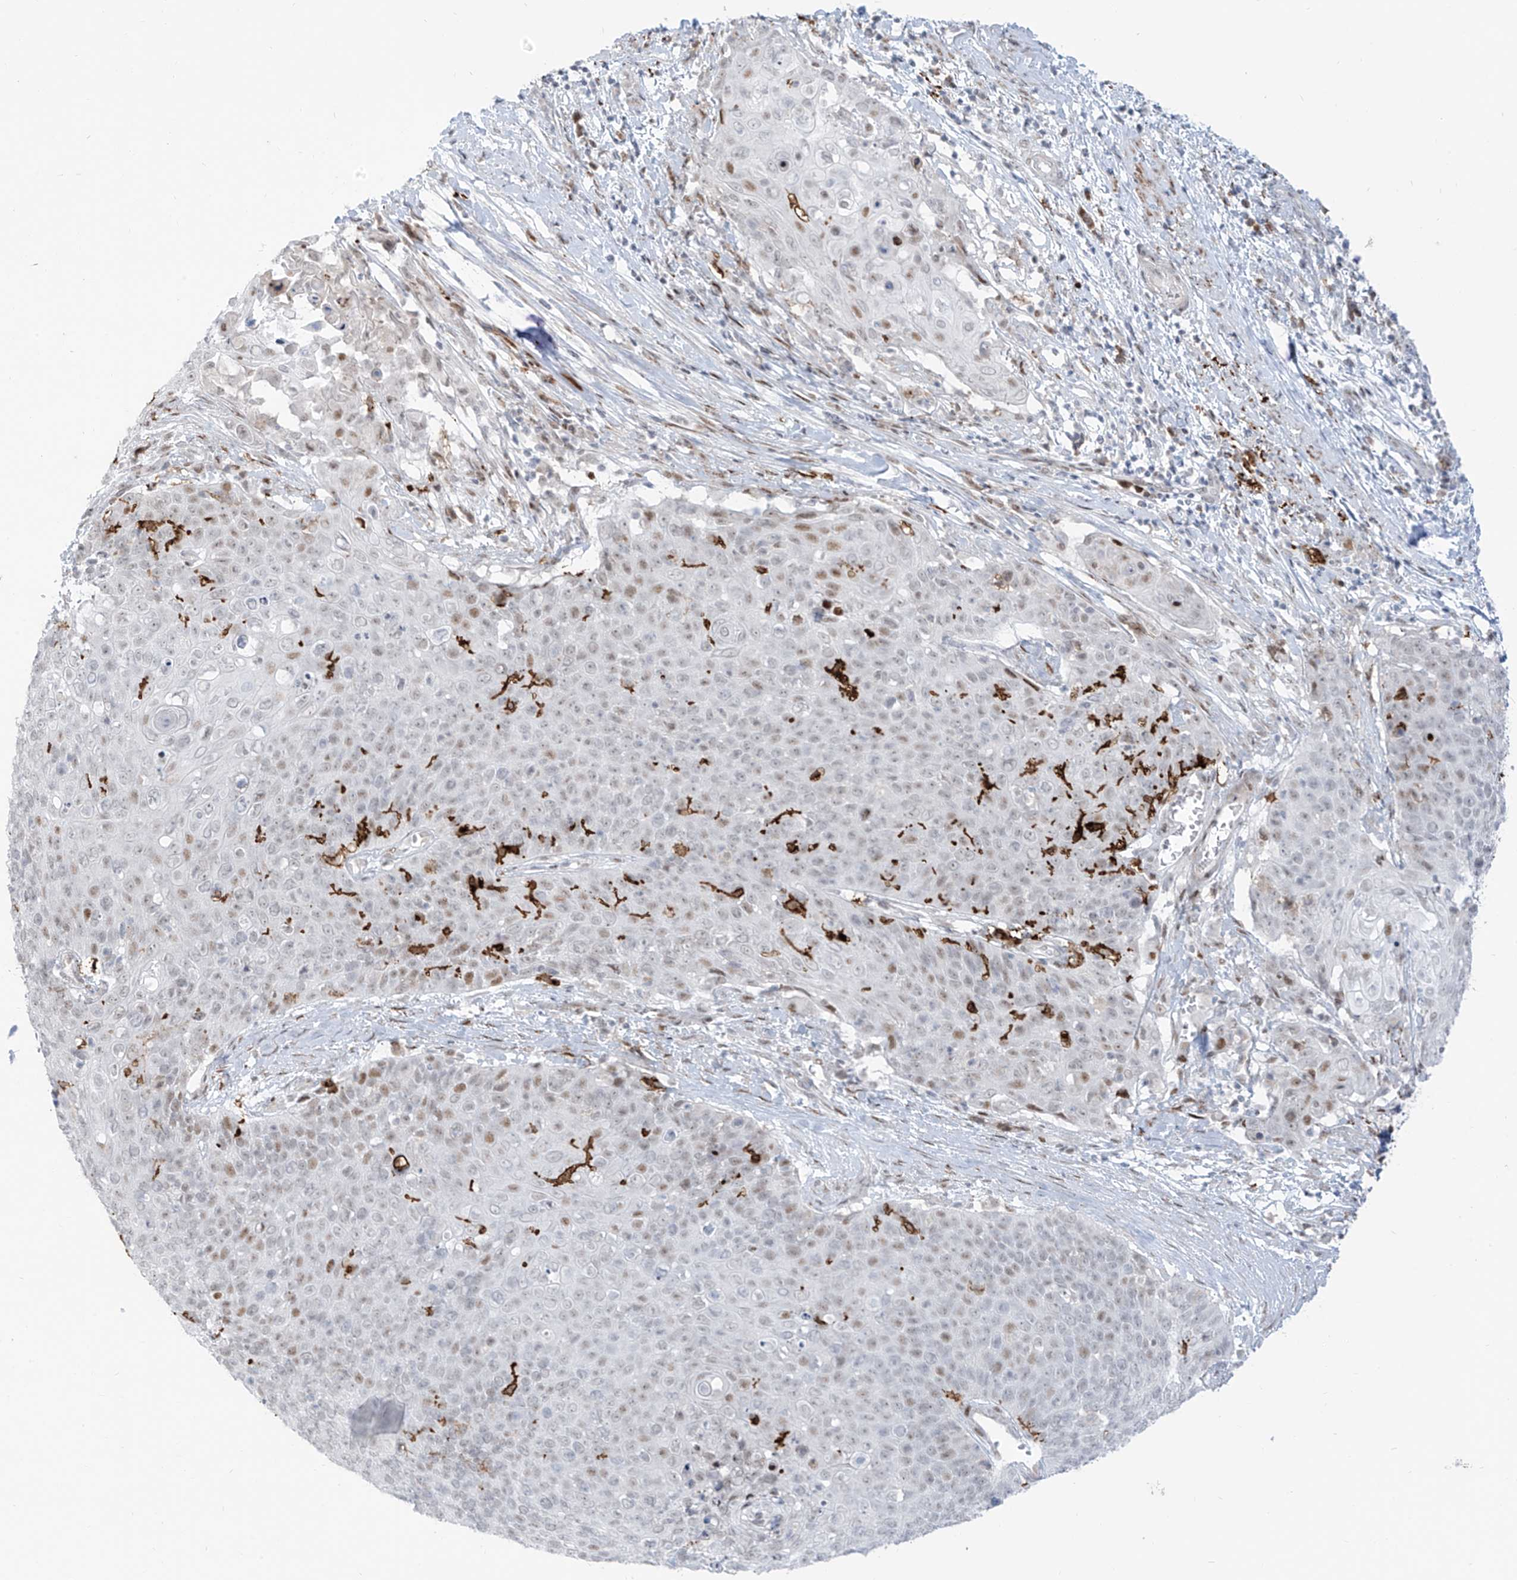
{"staining": {"intensity": "weak", "quantity": "25%-75%", "location": "nuclear"}, "tissue": "cervical cancer", "cell_type": "Tumor cells", "image_type": "cancer", "snomed": [{"axis": "morphology", "description": "Squamous cell carcinoma, NOS"}, {"axis": "topography", "description": "Cervix"}], "caption": "Cervical cancer was stained to show a protein in brown. There is low levels of weak nuclear positivity in about 25%-75% of tumor cells. The staining was performed using DAB, with brown indicating positive protein expression. Nuclei are stained blue with hematoxylin.", "gene": "LIN9", "patient": {"sex": "female", "age": 39}}